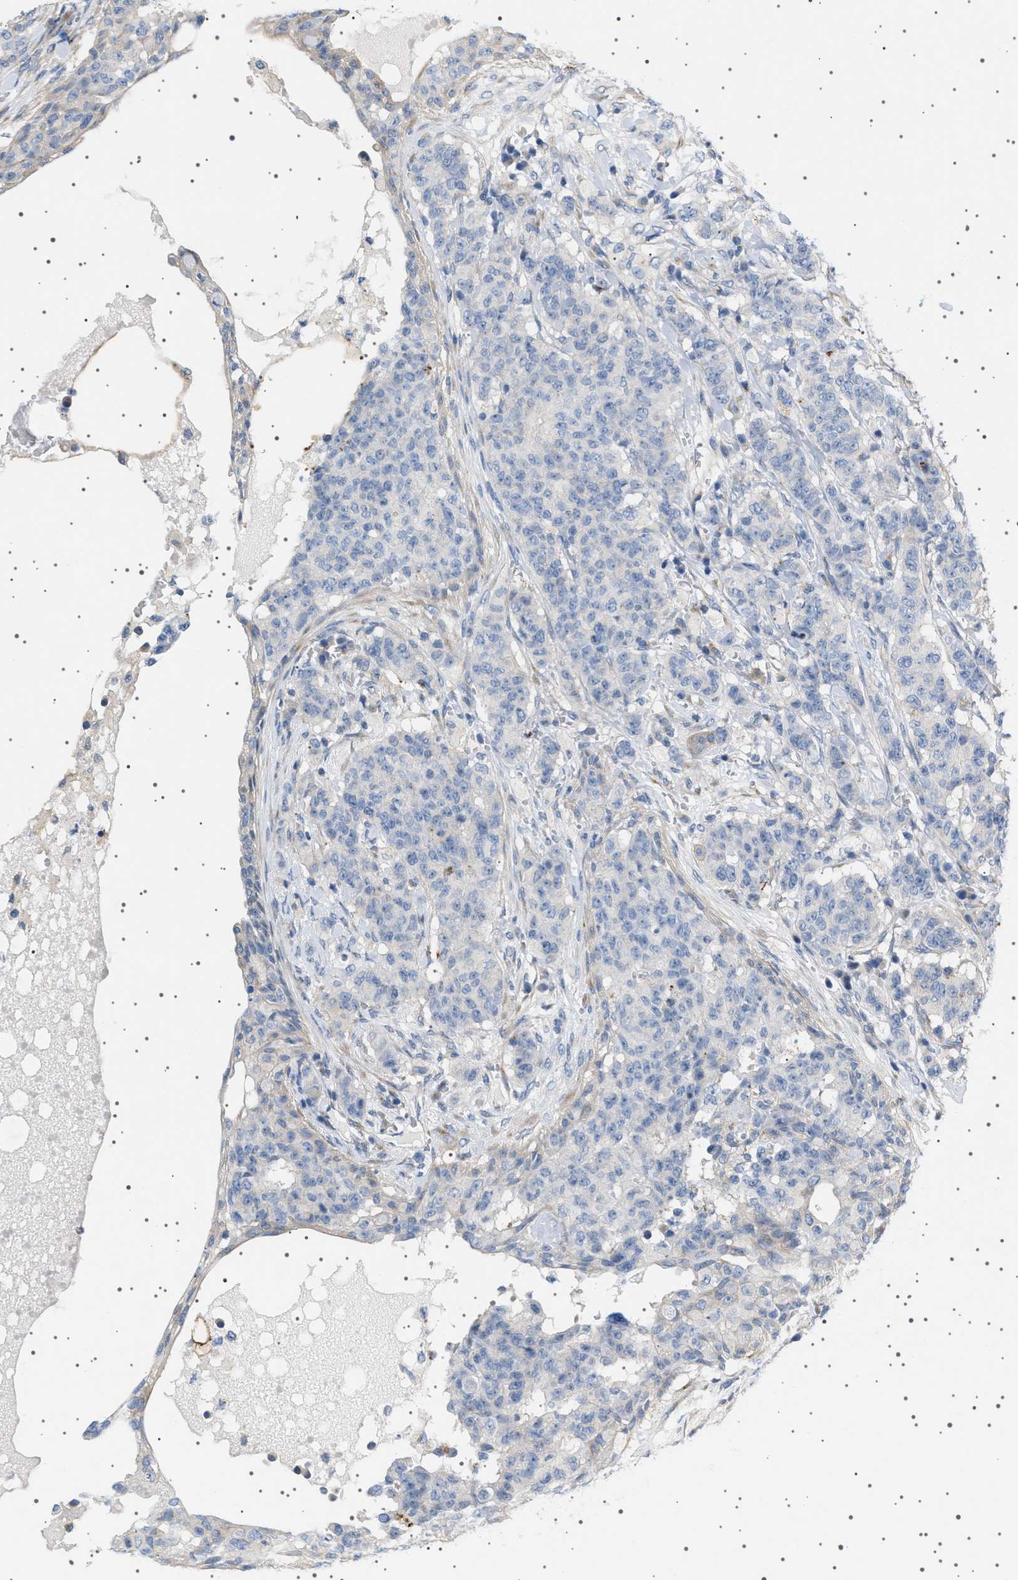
{"staining": {"intensity": "negative", "quantity": "none", "location": "none"}, "tissue": "breast cancer", "cell_type": "Tumor cells", "image_type": "cancer", "snomed": [{"axis": "morphology", "description": "Normal tissue, NOS"}, {"axis": "morphology", "description": "Duct carcinoma"}, {"axis": "topography", "description": "Breast"}], "caption": "DAB (3,3'-diaminobenzidine) immunohistochemical staining of breast intraductal carcinoma reveals no significant expression in tumor cells. Brightfield microscopy of immunohistochemistry stained with DAB (brown) and hematoxylin (blue), captured at high magnification.", "gene": "ADCY10", "patient": {"sex": "female", "age": 40}}